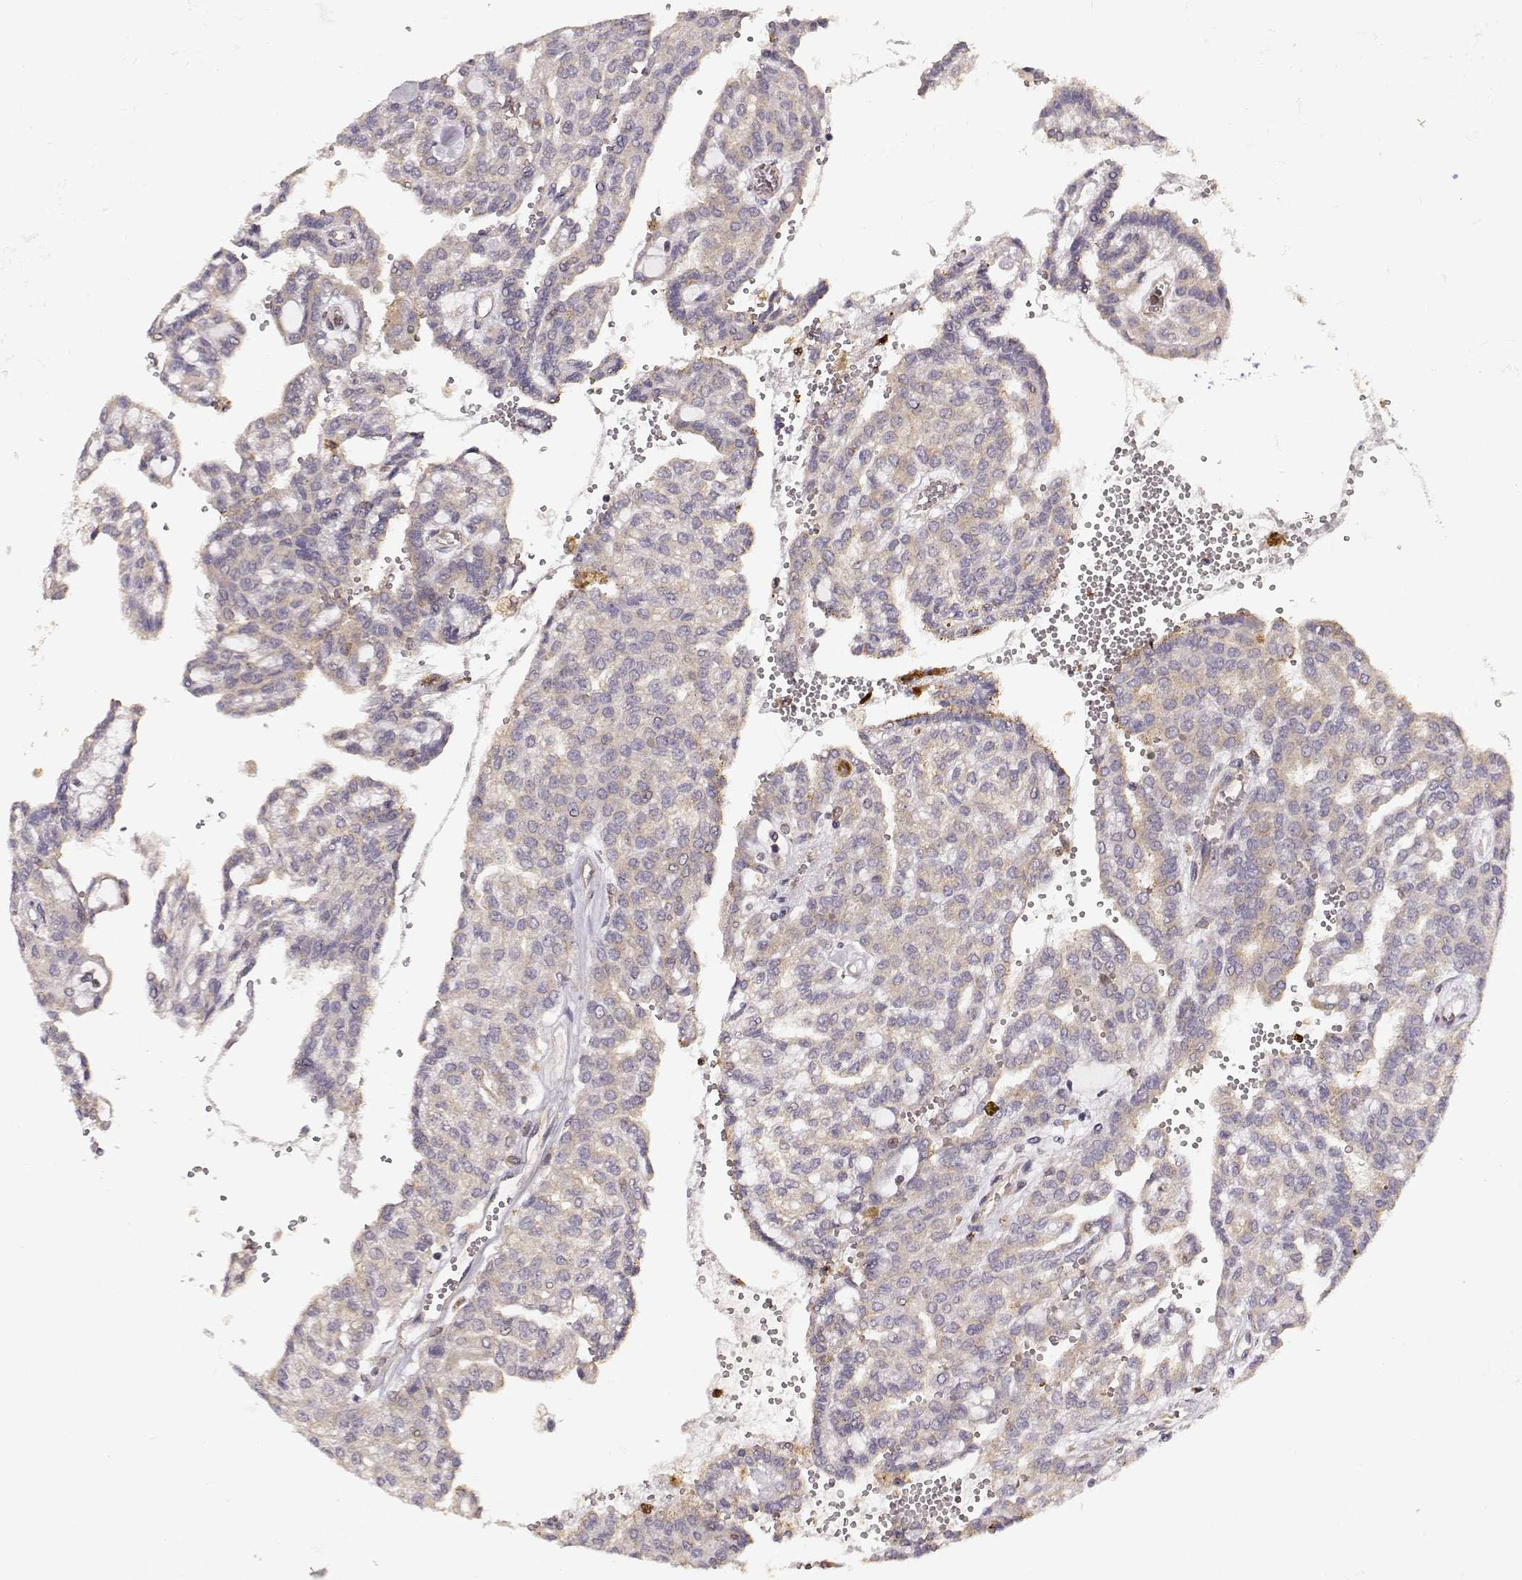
{"staining": {"intensity": "weak", "quantity": ">75%", "location": "cytoplasmic/membranous"}, "tissue": "renal cancer", "cell_type": "Tumor cells", "image_type": "cancer", "snomed": [{"axis": "morphology", "description": "Adenocarcinoma, NOS"}, {"axis": "topography", "description": "Kidney"}], "caption": "Renal adenocarcinoma stained for a protein (brown) demonstrates weak cytoplasmic/membranous positive expression in about >75% of tumor cells.", "gene": "ARHGEF2", "patient": {"sex": "male", "age": 63}}